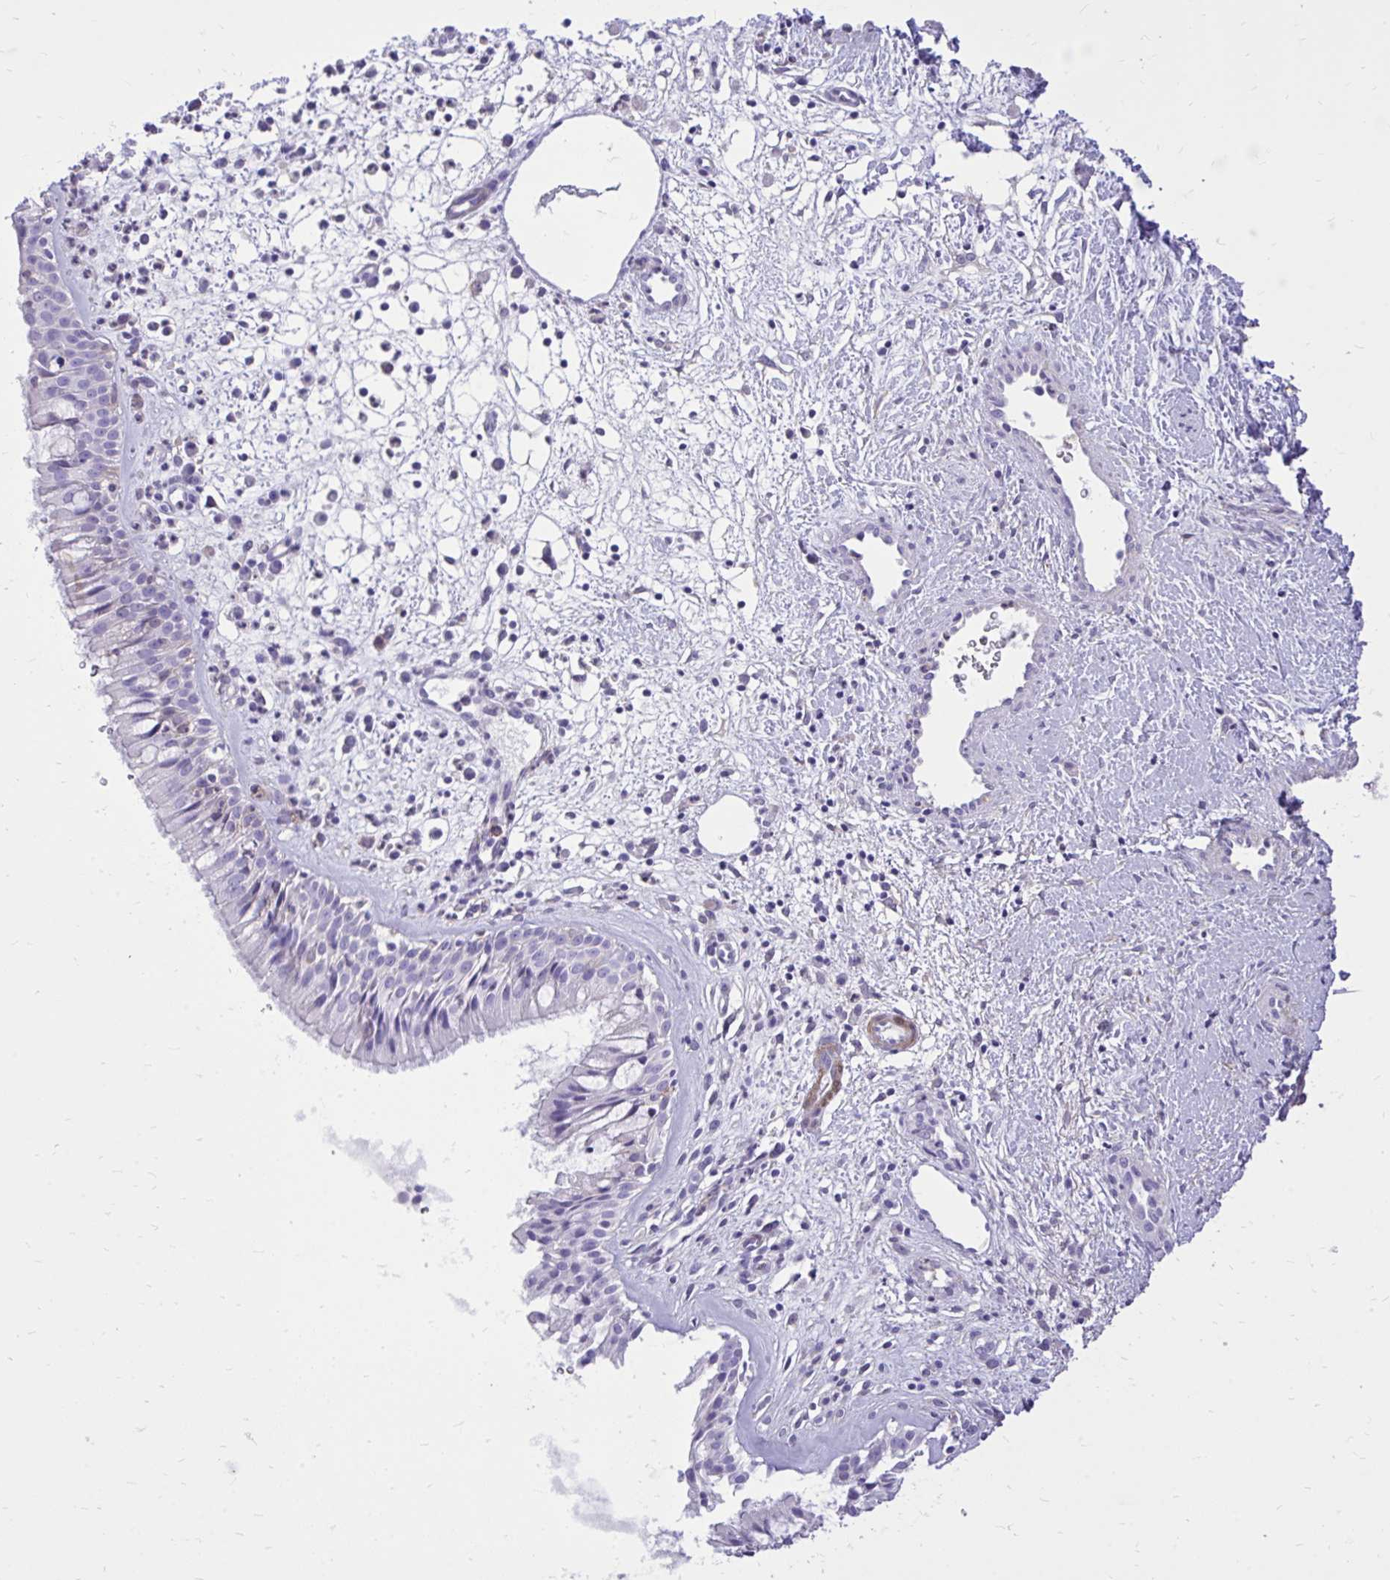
{"staining": {"intensity": "negative", "quantity": "none", "location": "none"}, "tissue": "nasopharynx", "cell_type": "Respiratory epithelial cells", "image_type": "normal", "snomed": [{"axis": "morphology", "description": "Normal tissue, NOS"}, {"axis": "topography", "description": "Nasopharynx"}], "caption": "An IHC image of normal nasopharynx is shown. There is no staining in respiratory epithelial cells of nasopharynx. Brightfield microscopy of immunohistochemistry stained with DAB (brown) and hematoxylin (blue), captured at high magnification.", "gene": "TLR7", "patient": {"sex": "male", "age": 65}}